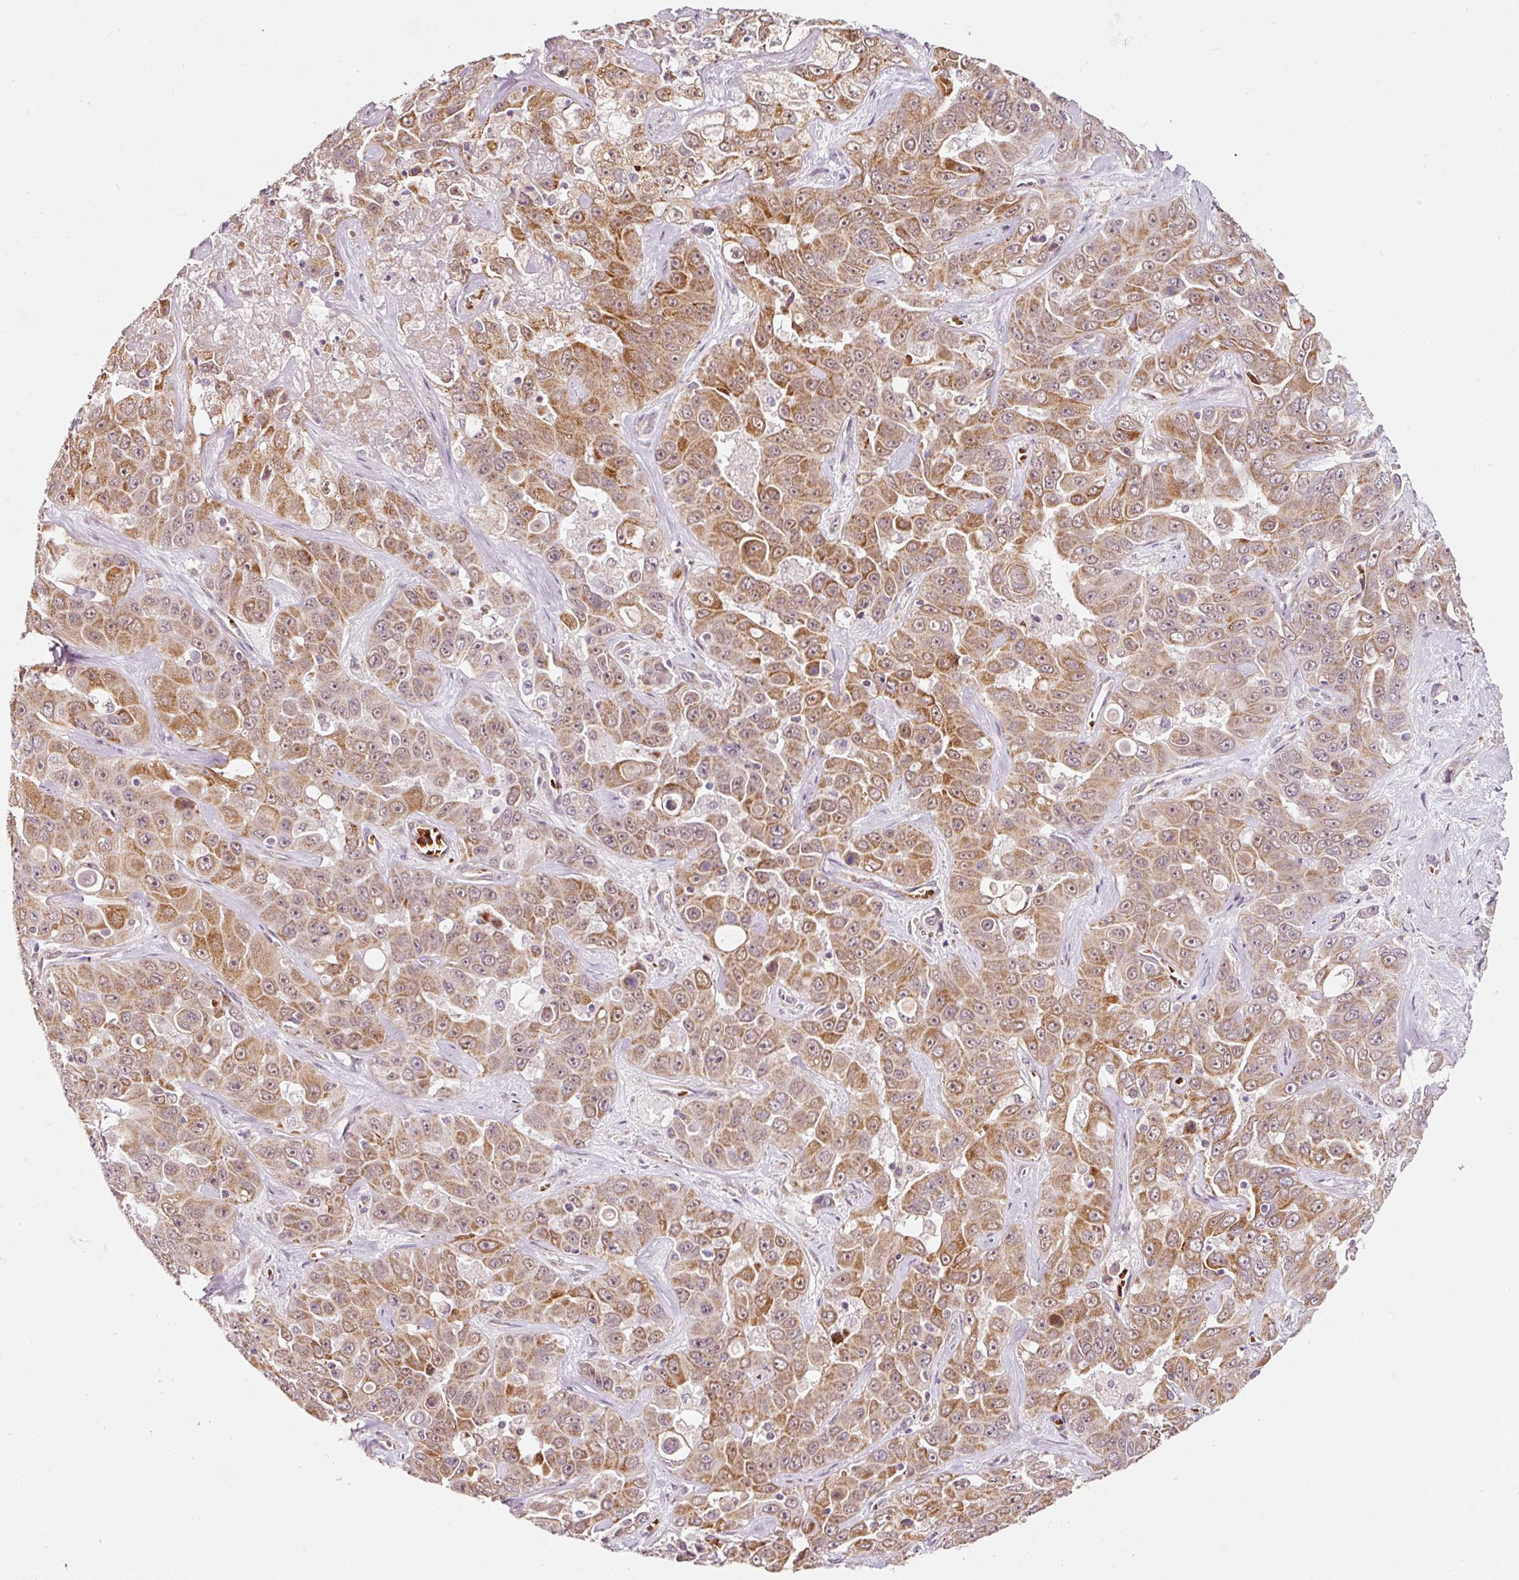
{"staining": {"intensity": "moderate", "quantity": ">75%", "location": "cytoplasmic/membranous,nuclear"}, "tissue": "liver cancer", "cell_type": "Tumor cells", "image_type": "cancer", "snomed": [{"axis": "morphology", "description": "Cholangiocarcinoma"}, {"axis": "topography", "description": "Liver"}], "caption": "A medium amount of moderate cytoplasmic/membranous and nuclear expression is seen in approximately >75% of tumor cells in liver cancer tissue.", "gene": "ZNF460", "patient": {"sex": "female", "age": 52}}